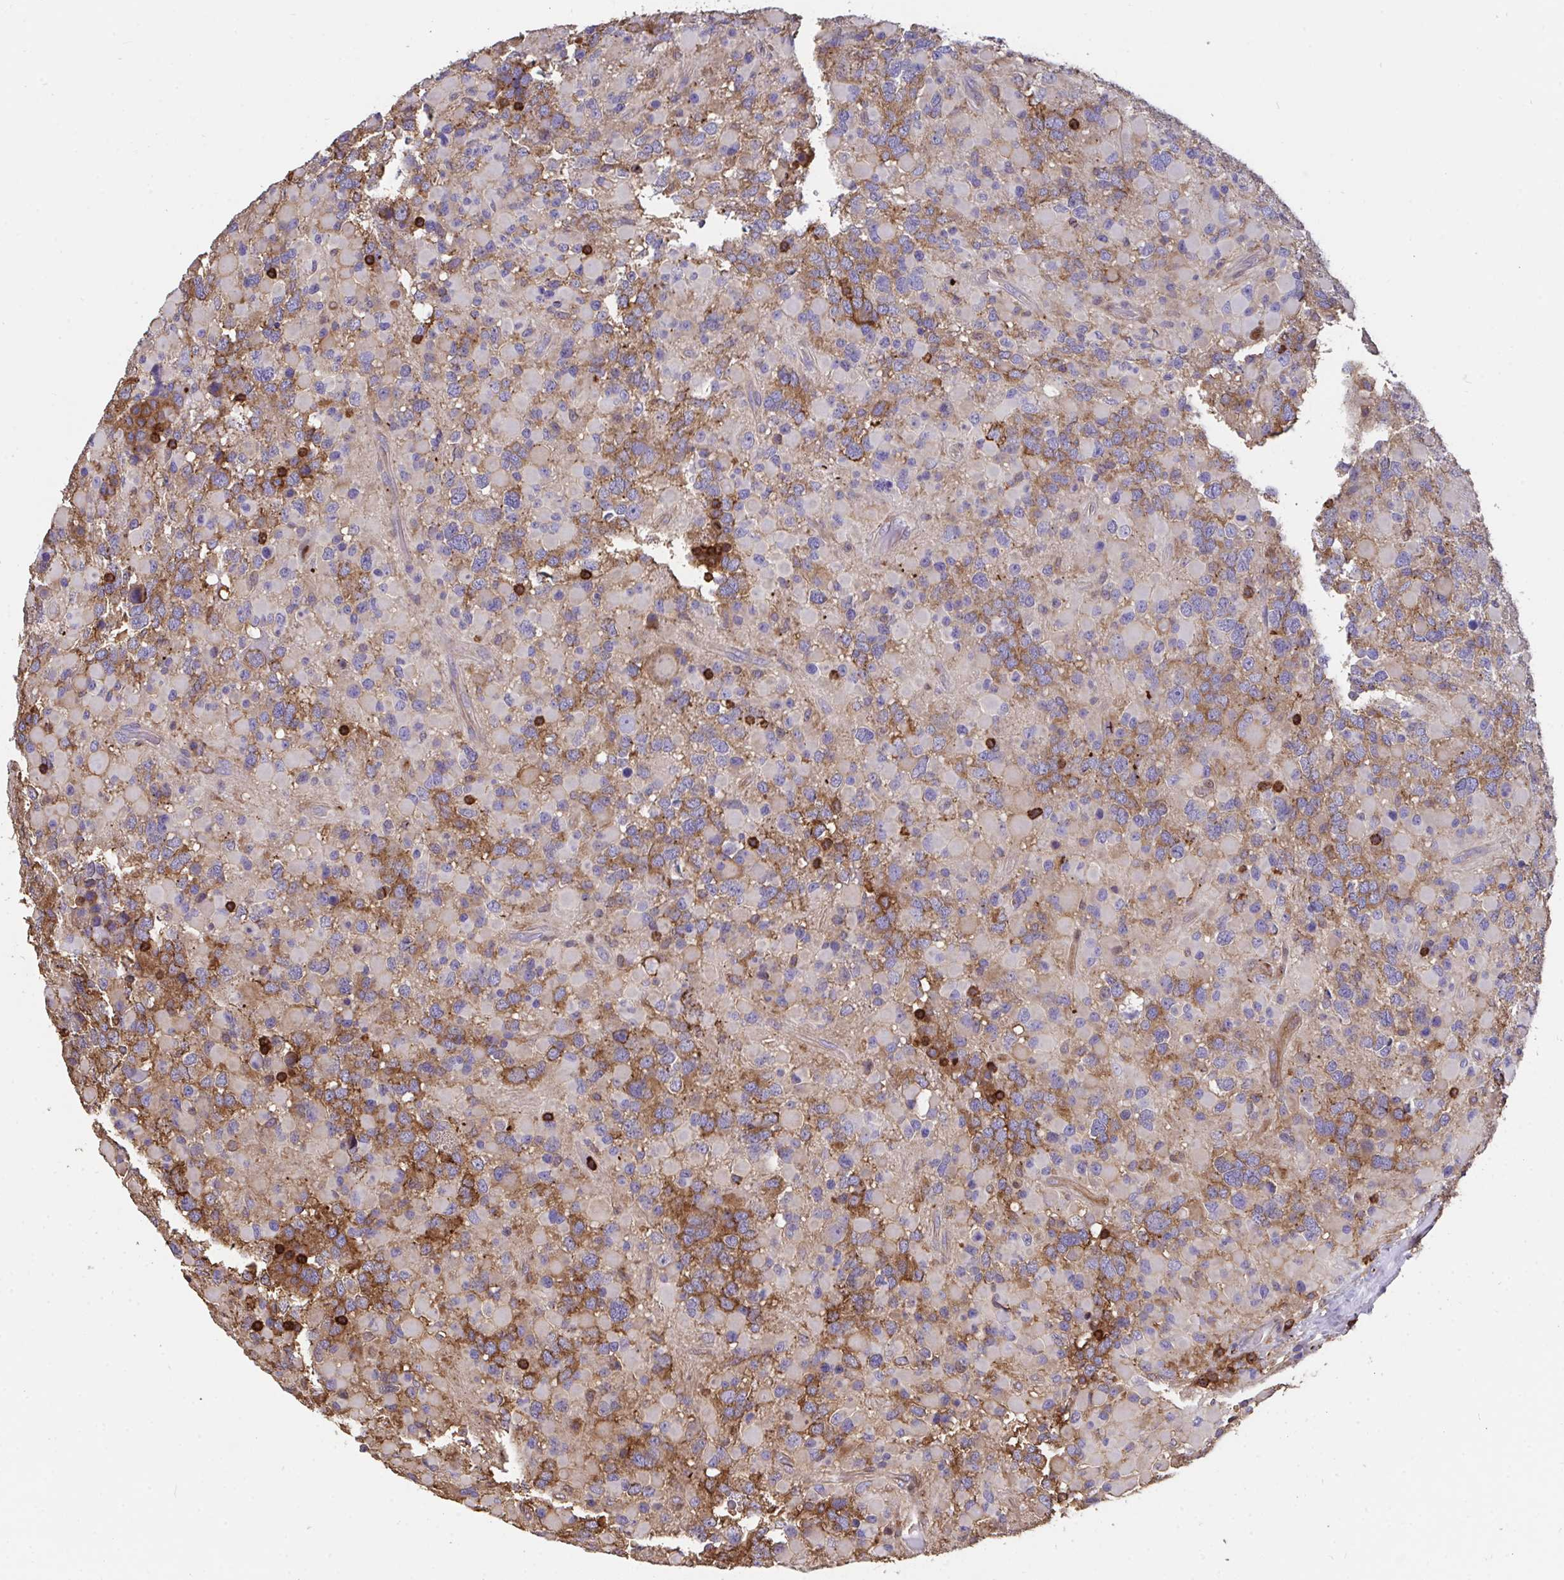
{"staining": {"intensity": "moderate", "quantity": "<25%", "location": "cytoplasmic/membranous"}, "tissue": "glioma", "cell_type": "Tumor cells", "image_type": "cancer", "snomed": [{"axis": "morphology", "description": "Glioma, malignant, High grade"}, {"axis": "topography", "description": "Brain"}], "caption": "The micrograph exhibits immunohistochemical staining of glioma. There is moderate cytoplasmic/membranous staining is appreciated in about <25% of tumor cells. (brown staining indicates protein expression, while blue staining denotes nuclei).", "gene": "CFL1", "patient": {"sex": "female", "age": 40}}